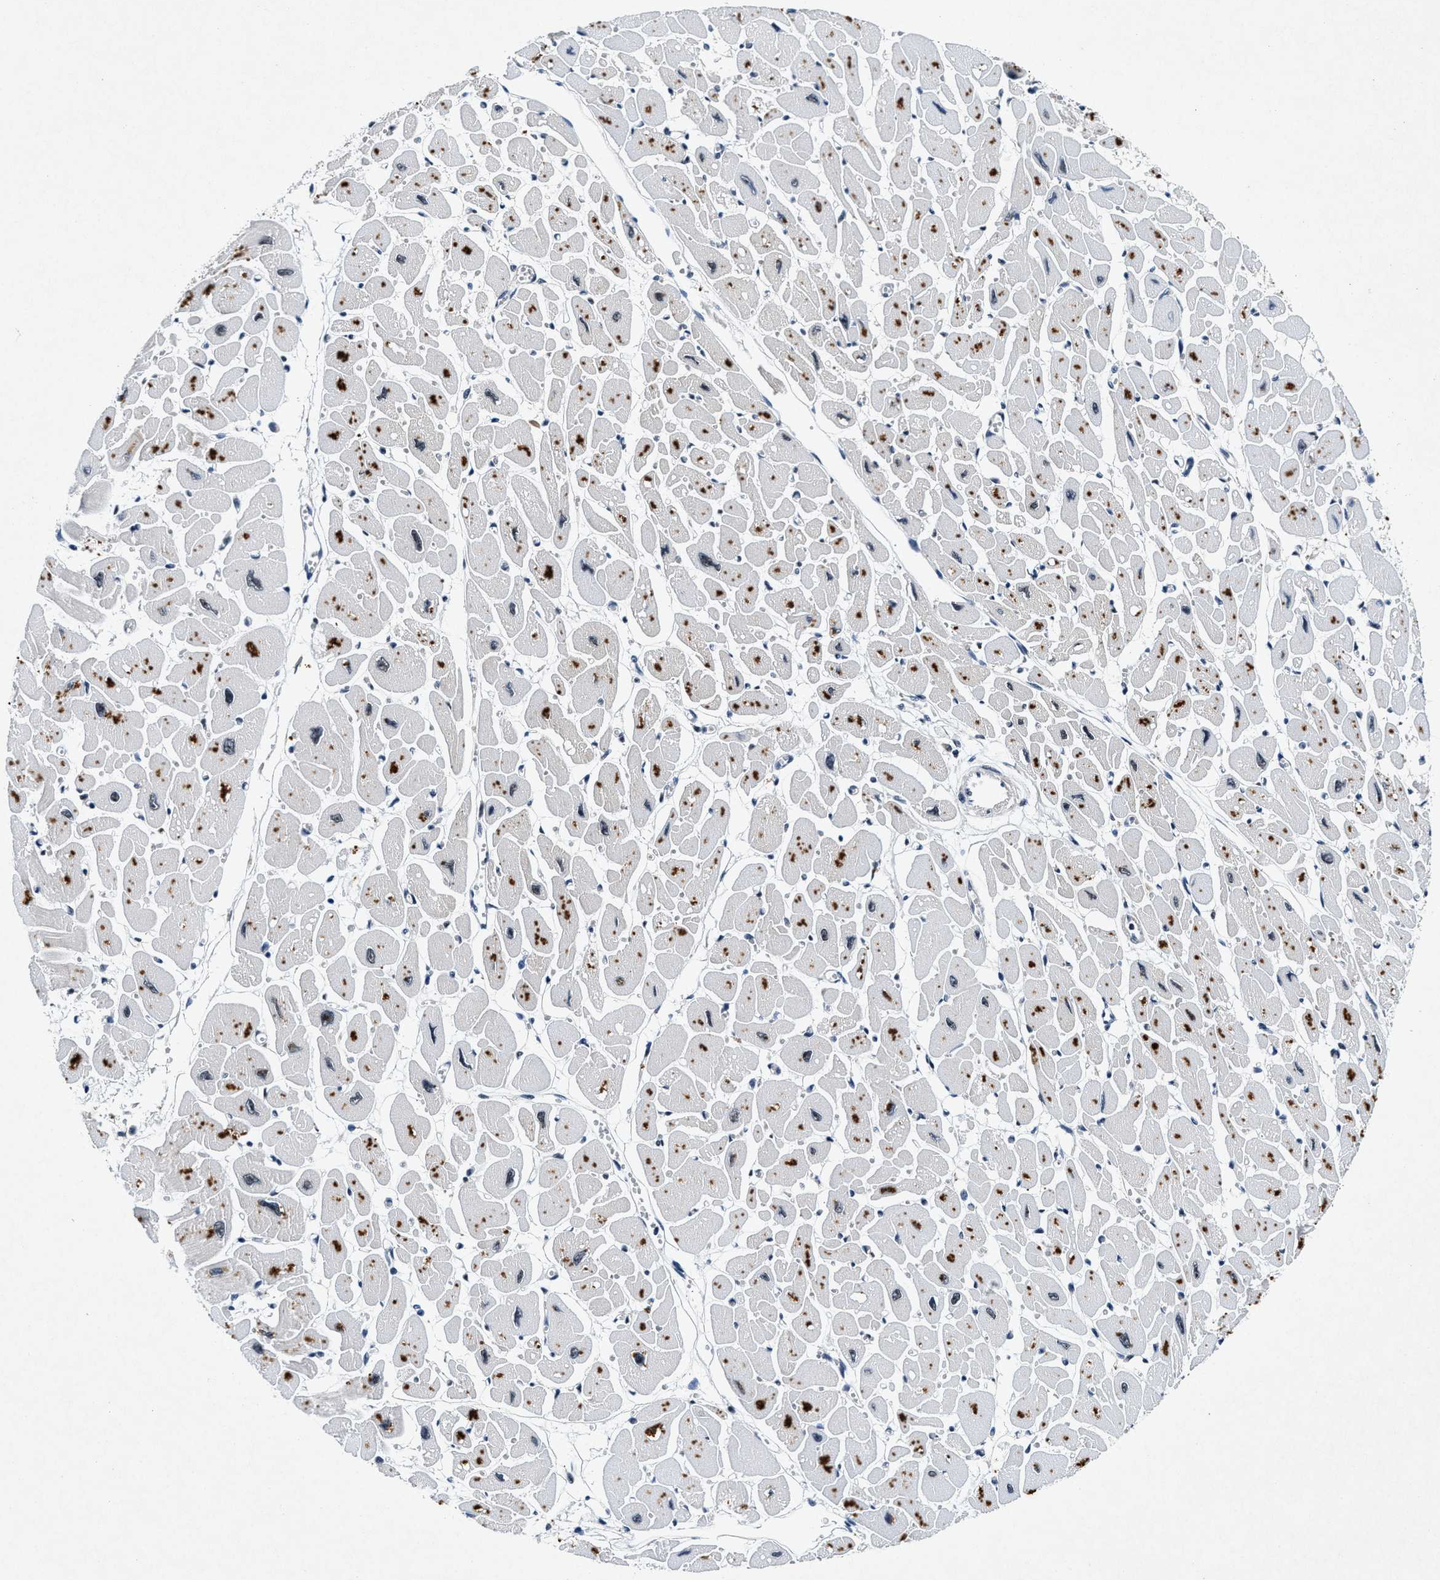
{"staining": {"intensity": "moderate", "quantity": "<25%", "location": "nuclear"}, "tissue": "heart muscle", "cell_type": "Cardiomyocytes", "image_type": "normal", "snomed": [{"axis": "morphology", "description": "Normal tissue, NOS"}, {"axis": "topography", "description": "Heart"}], "caption": "Normal heart muscle demonstrates moderate nuclear staining in approximately <25% of cardiomyocytes (brown staining indicates protein expression, while blue staining denotes nuclei)..", "gene": "NCOA1", "patient": {"sex": "female", "age": 54}}